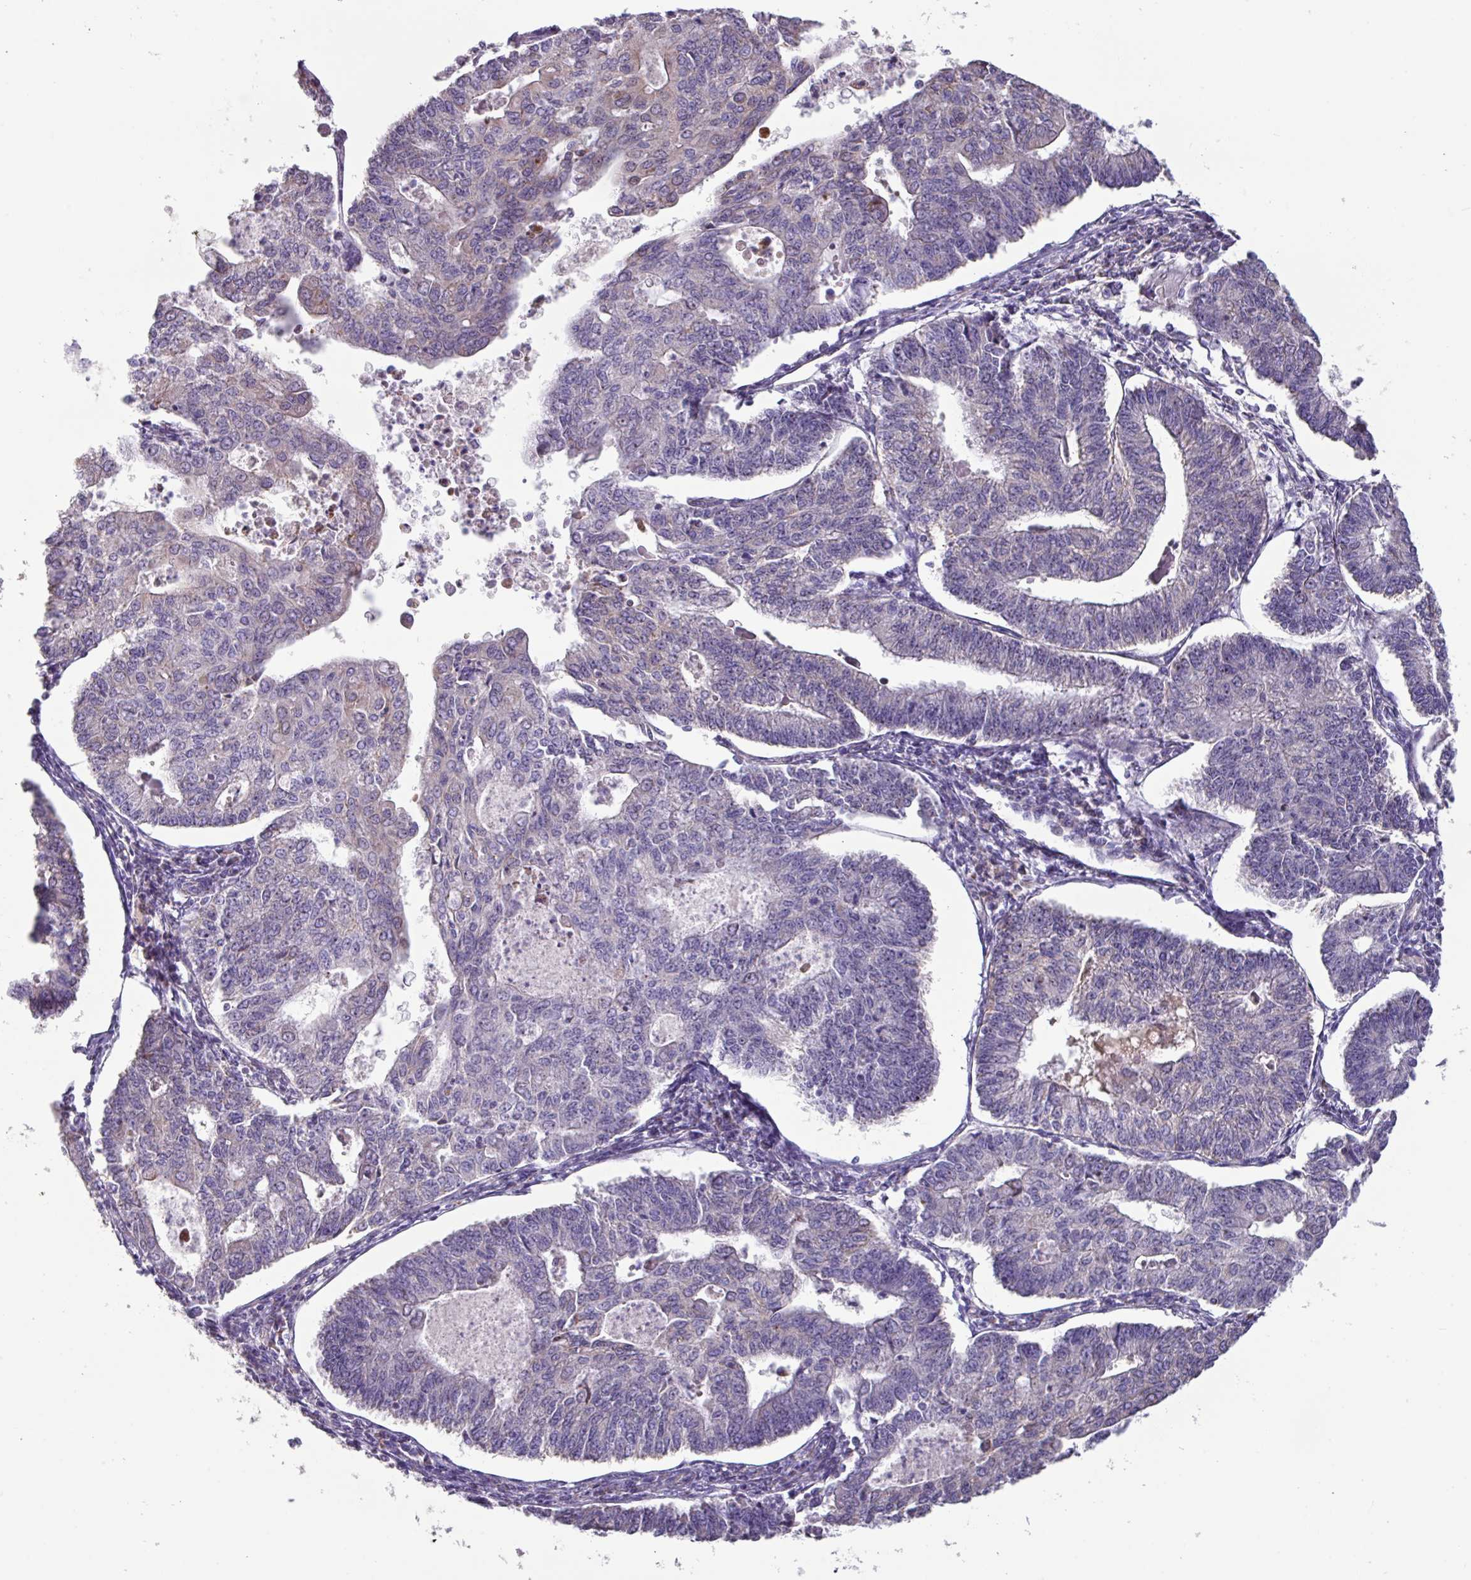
{"staining": {"intensity": "weak", "quantity": "<25%", "location": "cytoplasmic/membranous"}, "tissue": "endometrial cancer", "cell_type": "Tumor cells", "image_type": "cancer", "snomed": [{"axis": "morphology", "description": "Adenocarcinoma, NOS"}, {"axis": "topography", "description": "Endometrium"}], "caption": "Tumor cells show no significant expression in endometrial adenocarcinoma.", "gene": "MT-ND4", "patient": {"sex": "female", "age": 56}}